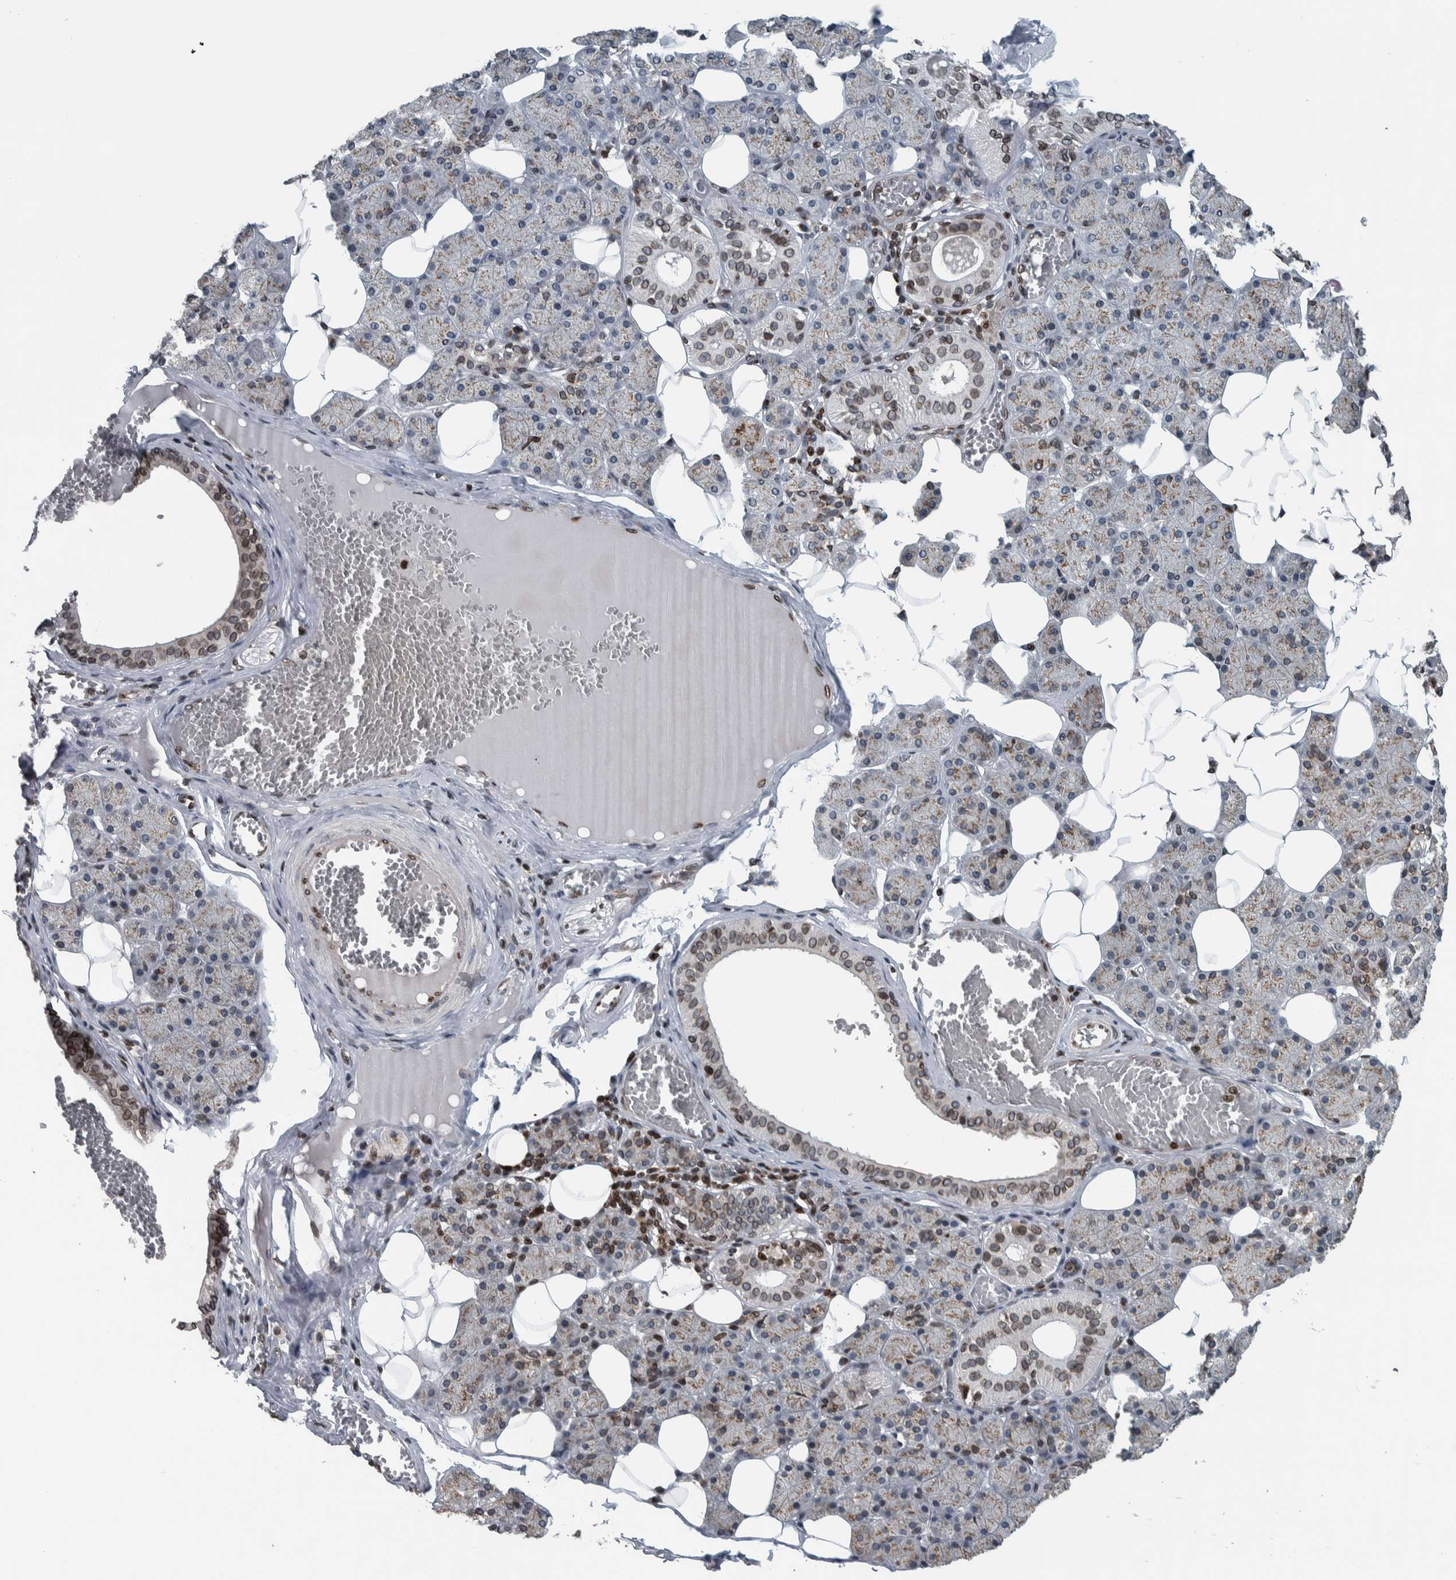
{"staining": {"intensity": "weak", "quantity": "<25%", "location": "cytoplasmic/membranous,nuclear"}, "tissue": "salivary gland", "cell_type": "Glandular cells", "image_type": "normal", "snomed": [{"axis": "morphology", "description": "Normal tissue, NOS"}, {"axis": "topography", "description": "Salivary gland"}], "caption": "Protein analysis of unremarkable salivary gland shows no significant positivity in glandular cells.", "gene": "FAM135B", "patient": {"sex": "female", "age": 33}}